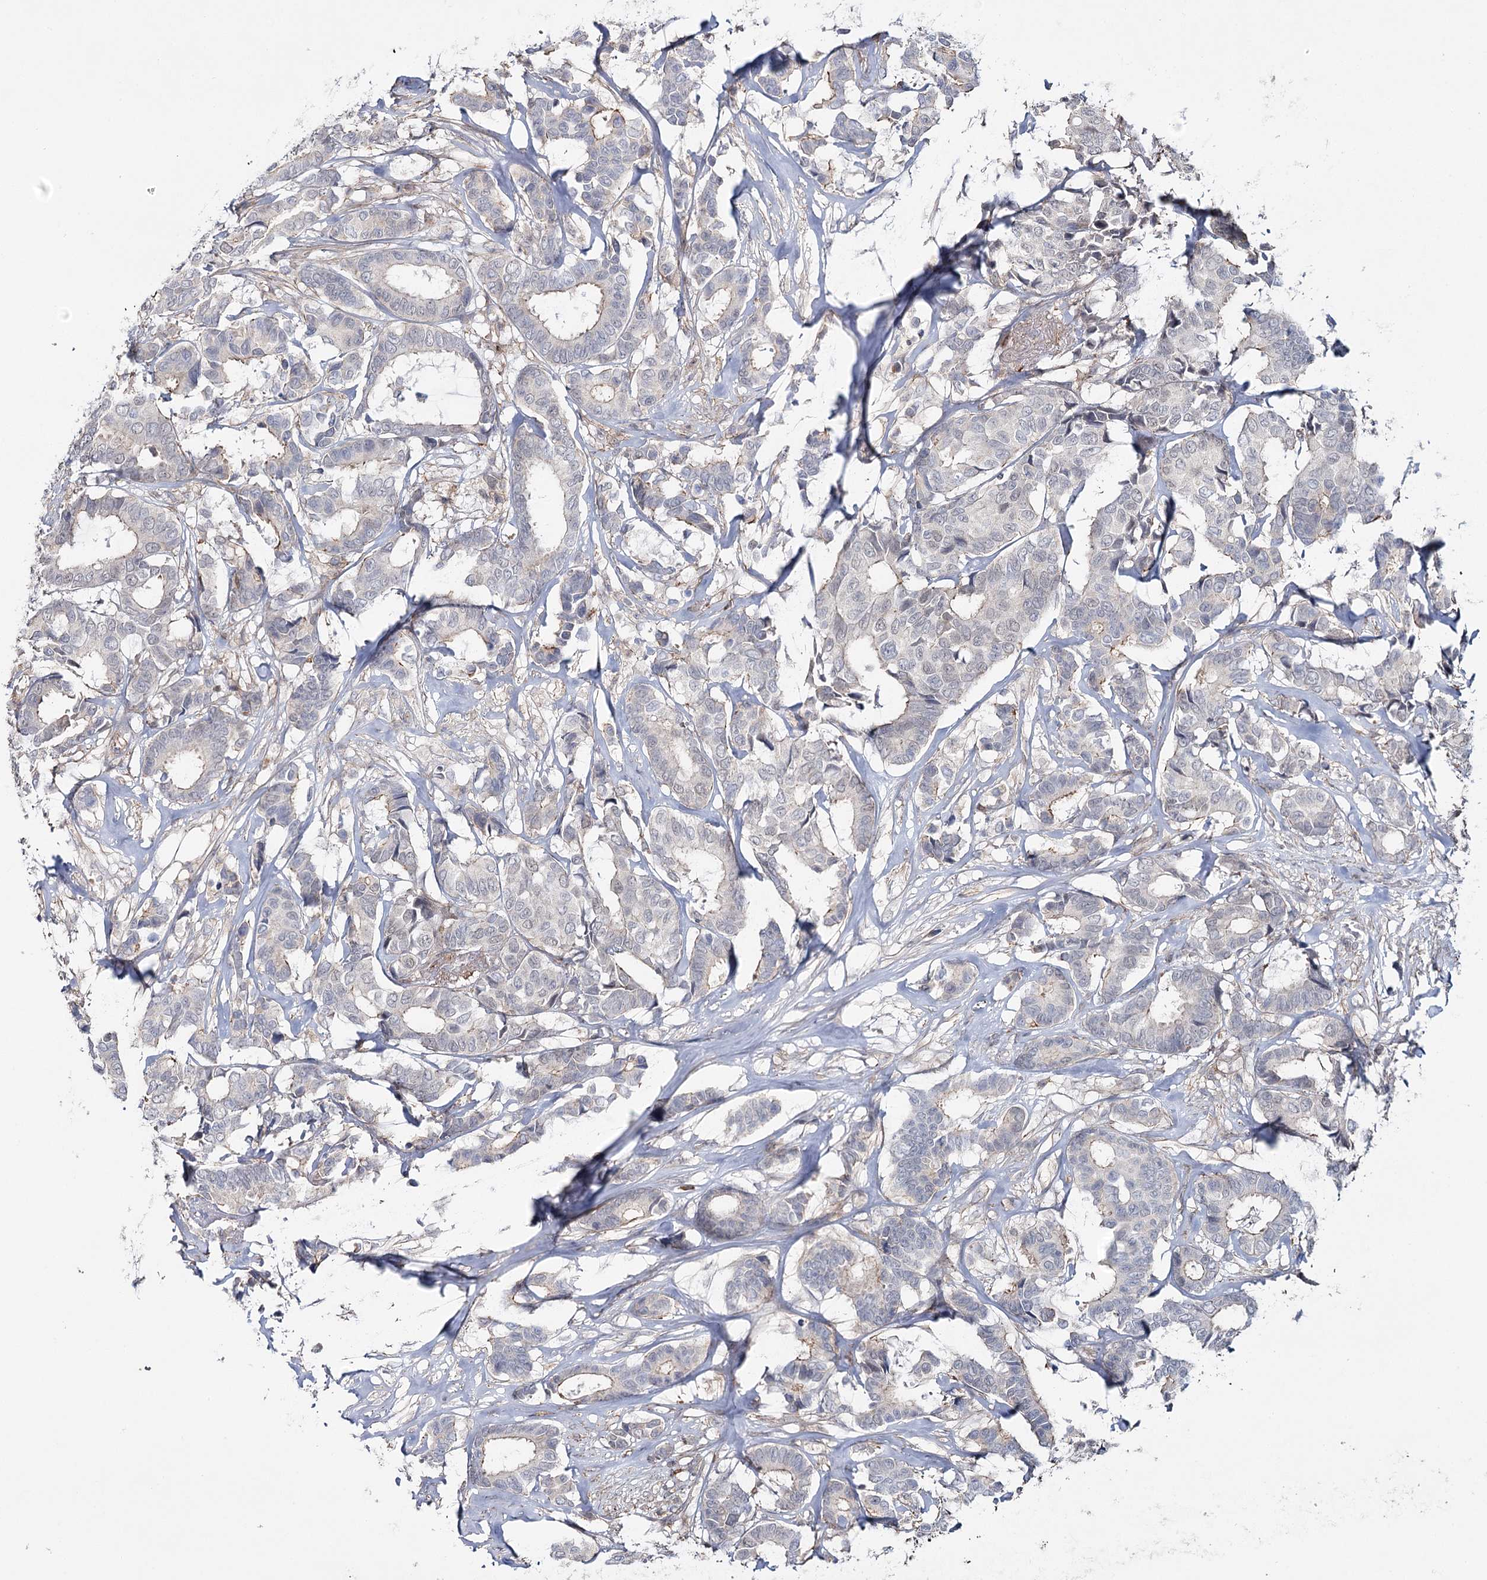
{"staining": {"intensity": "negative", "quantity": "none", "location": "none"}, "tissue": "breast cancer", "cell_type": "Tumor cells", "image_type": "cancer", "snomed": [{"axis": "morphology", "description": "Duct carcinoma"}, {"axis": "topography", "description": "Breast"}], "caption": "Protein analysis of intraductal carcinoma (breast) demonstrates no significant staining in tumor cells.", "gene": "ZC3H8", "patient": {"sex": "female", "age": 87}}